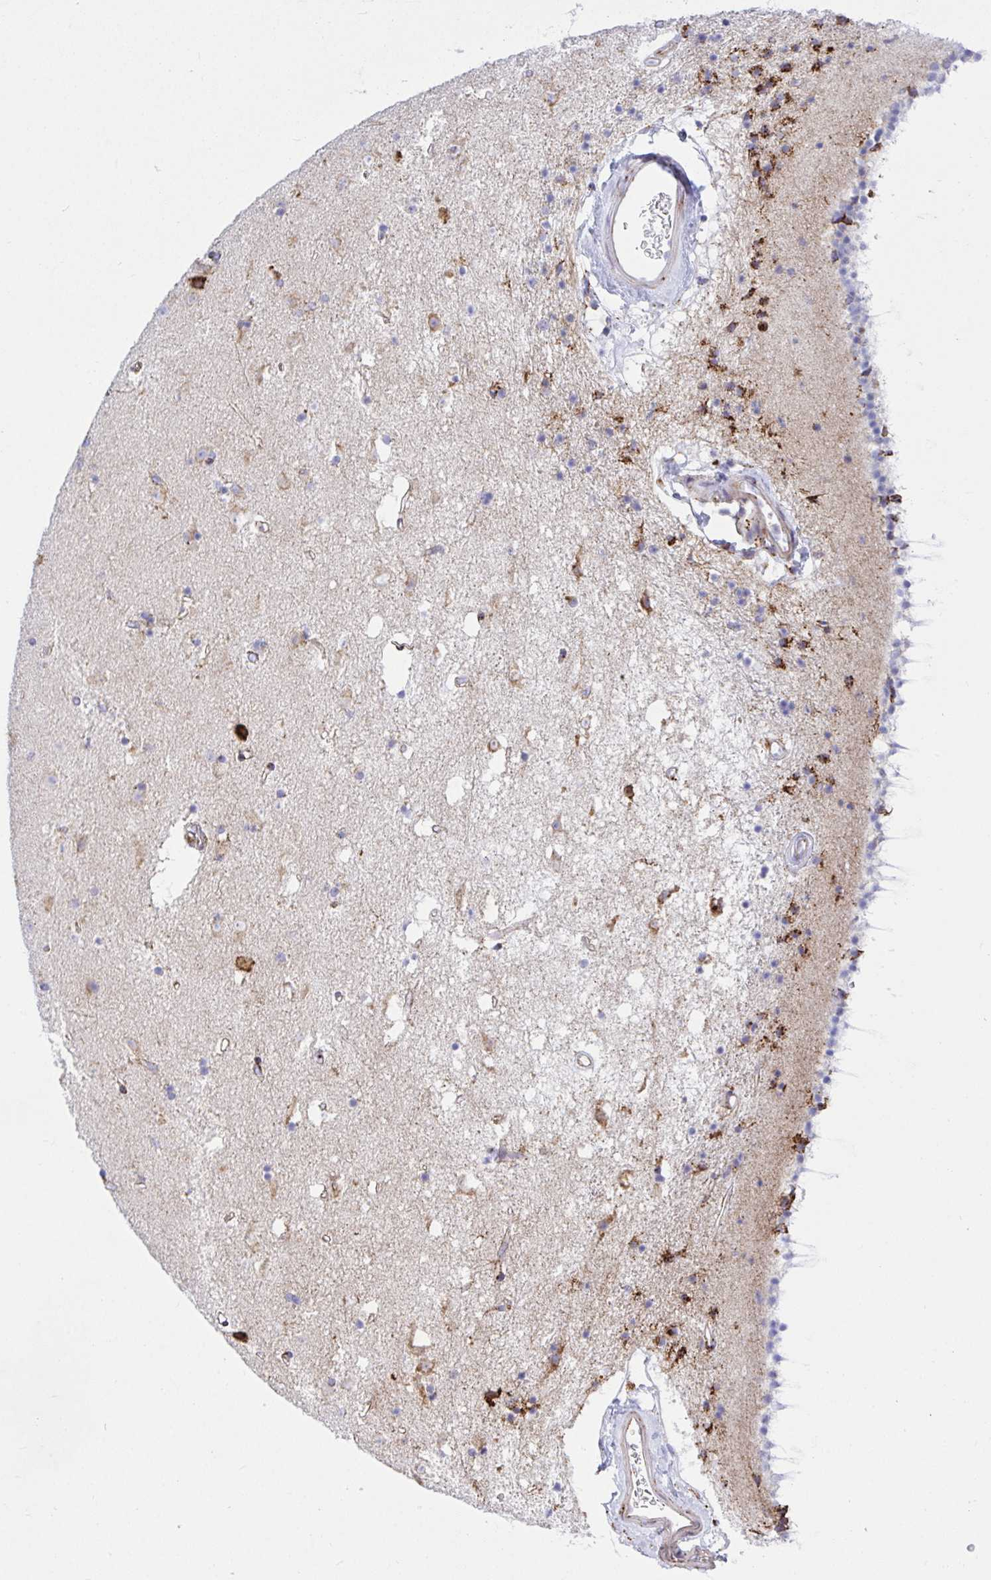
{"staining": {"intensity": "moderate", "quantity": "25%-75%", "location": "cytoplasmic/membranous"}, "tissue": "caudate", "cell_type": "Glial cells", "image_type": "normal", "snomed": [{"axis": "morphology", "description": "Normal tissue, NOS"}, {"axis": "topography", "description": "Lateral ventricle wall"}], "caption": "The image shows a brown stain indicating the presence of a protein in the cytoplasmic/membranous of glial cells in caudate.", "gene": "CLGN", "patient": {"sex": "female", "age": 71}}